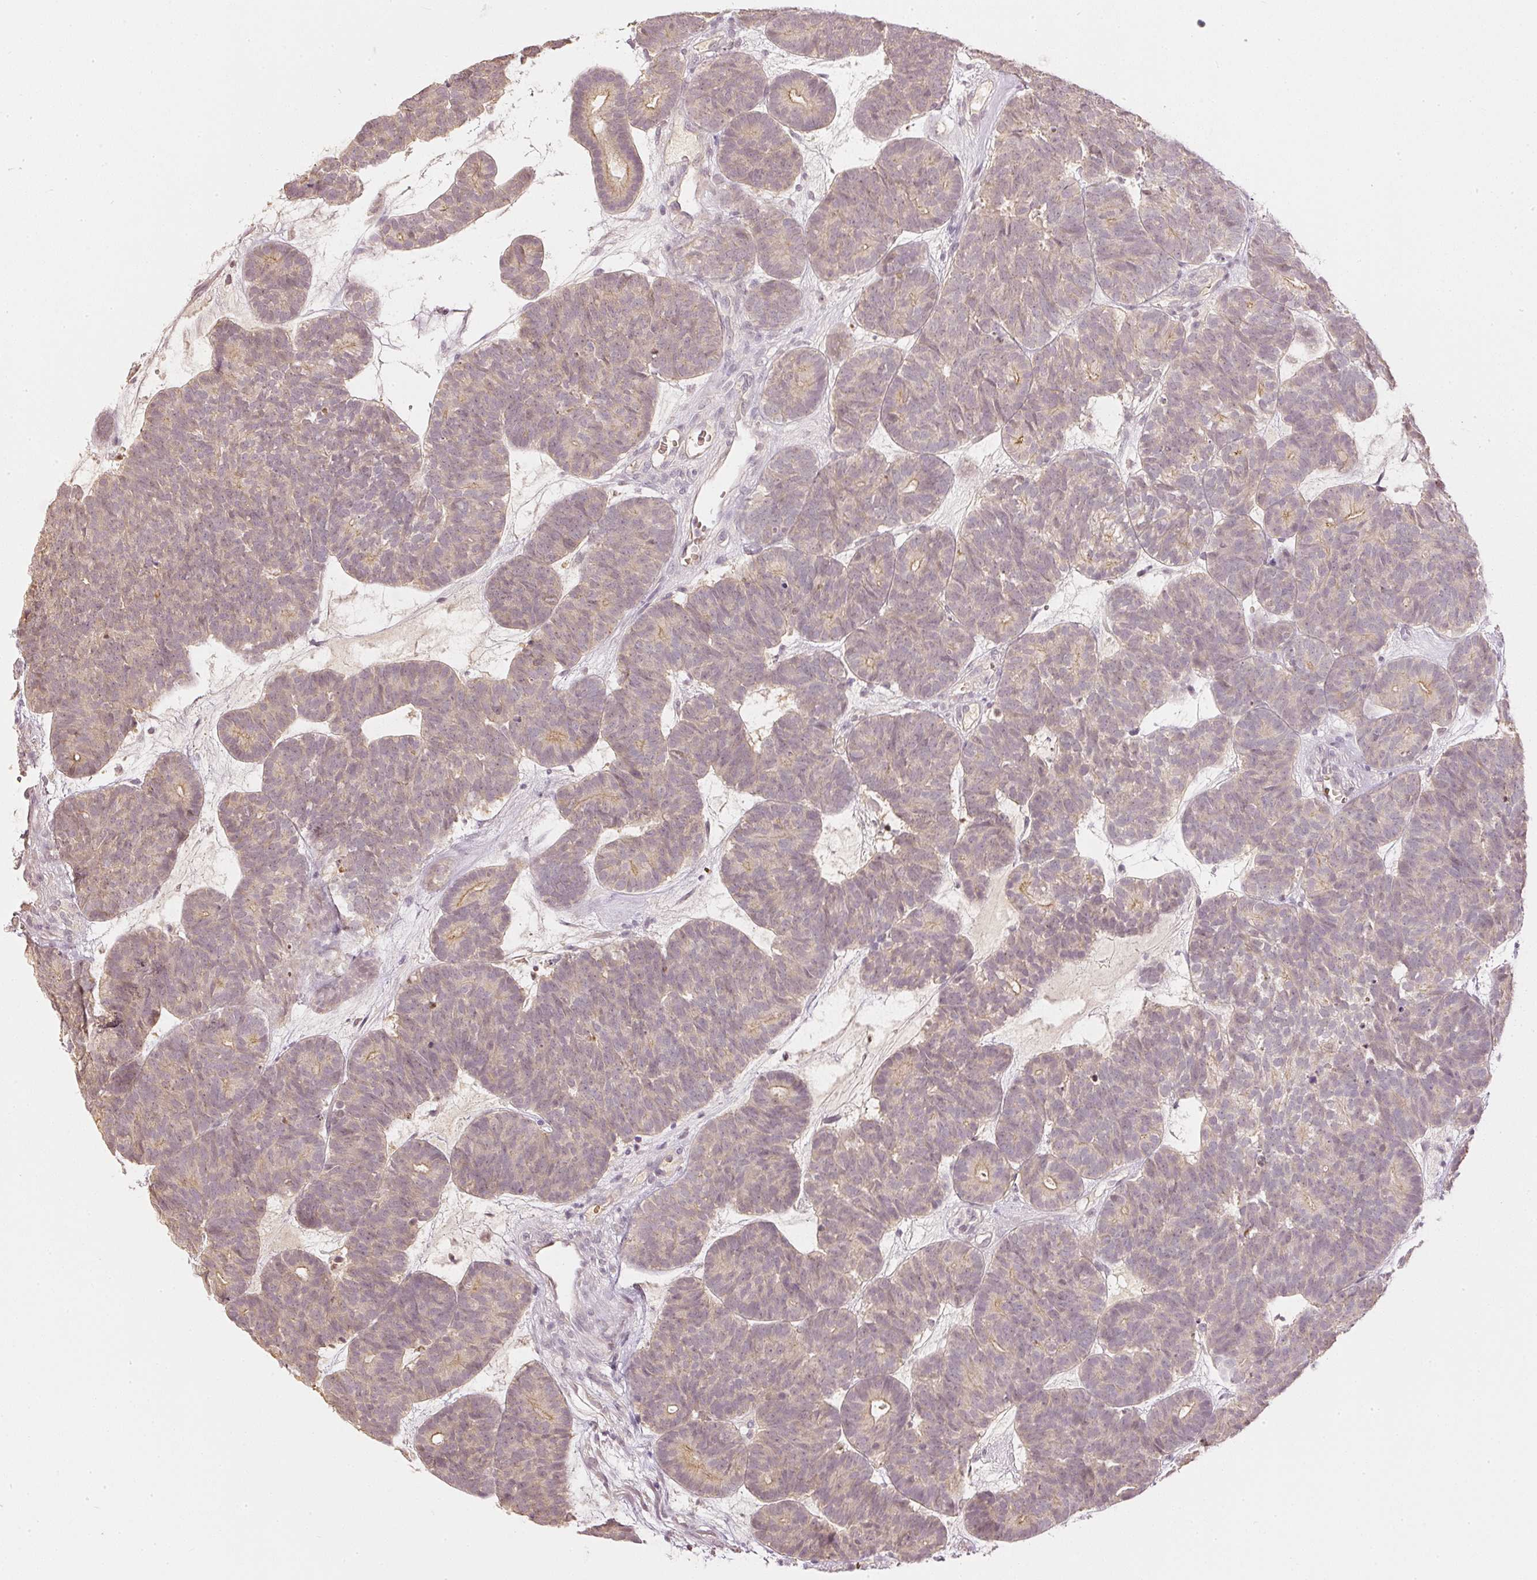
{"staining": {"intensity": "weak", "quantity": "25%-75%", "location": "cytoplasmic/membranous"}, "tissue": "head and neck cancer", "cell_type": "Tumor cells", "image_type": "cancer", "snomed": [{"axis": "morphology", "description": "Adenocarcinoma, NOS"}, {"axis": "topography", "description": "Head-Neck"}], "caption": "An image of head and neck cancer stained for a protein displays weak cytoplasmic/membranous brown staining in tumor cells. (IHC, brightfield microscopy, high magnification).", "gene": "GZMA", "patient": {"sex": "female", "age": 81}}